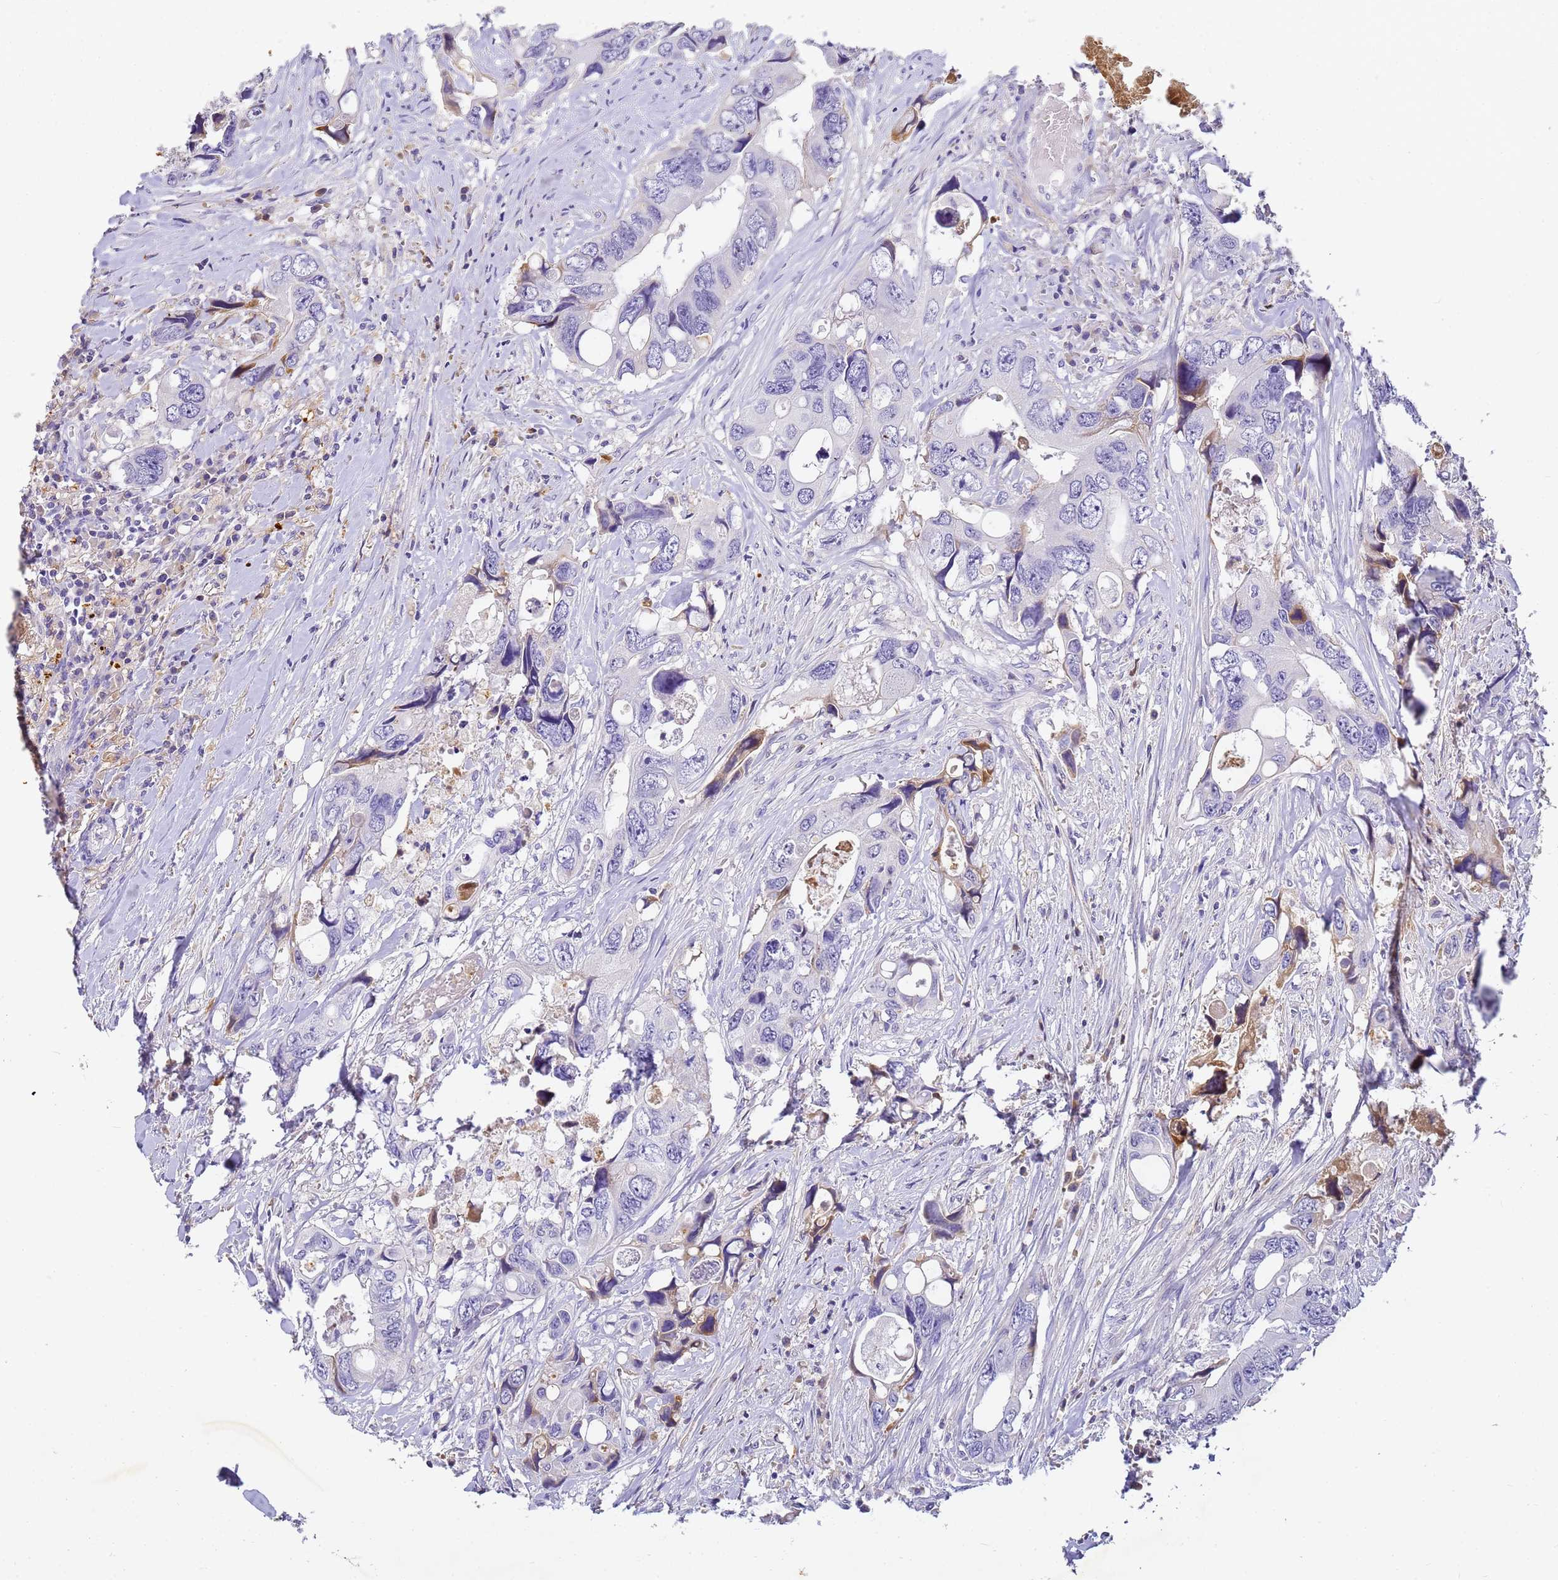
{"staining": {"intensity": "moderate", "quantity": "<25%", "location": "cytoplasmic/membranous"}, "tissue": "colorectal cancer", "cell_type": "Tumor cells", "image_type": "cancer", "snomed": [{"axis": "morphology", "description": "Adenocarcinoma, NOS"}, {"axis": "topography", "description": "Rectum"}], "caption": "Adenocarcinoma (colorectal) stained with a brown dye exhibits moderate cytoplasmic/membranous positive expression in approximately <25% of tumor cells.", "gene": "CFHR2", "patient": {"sex": "male", "age": 57}}